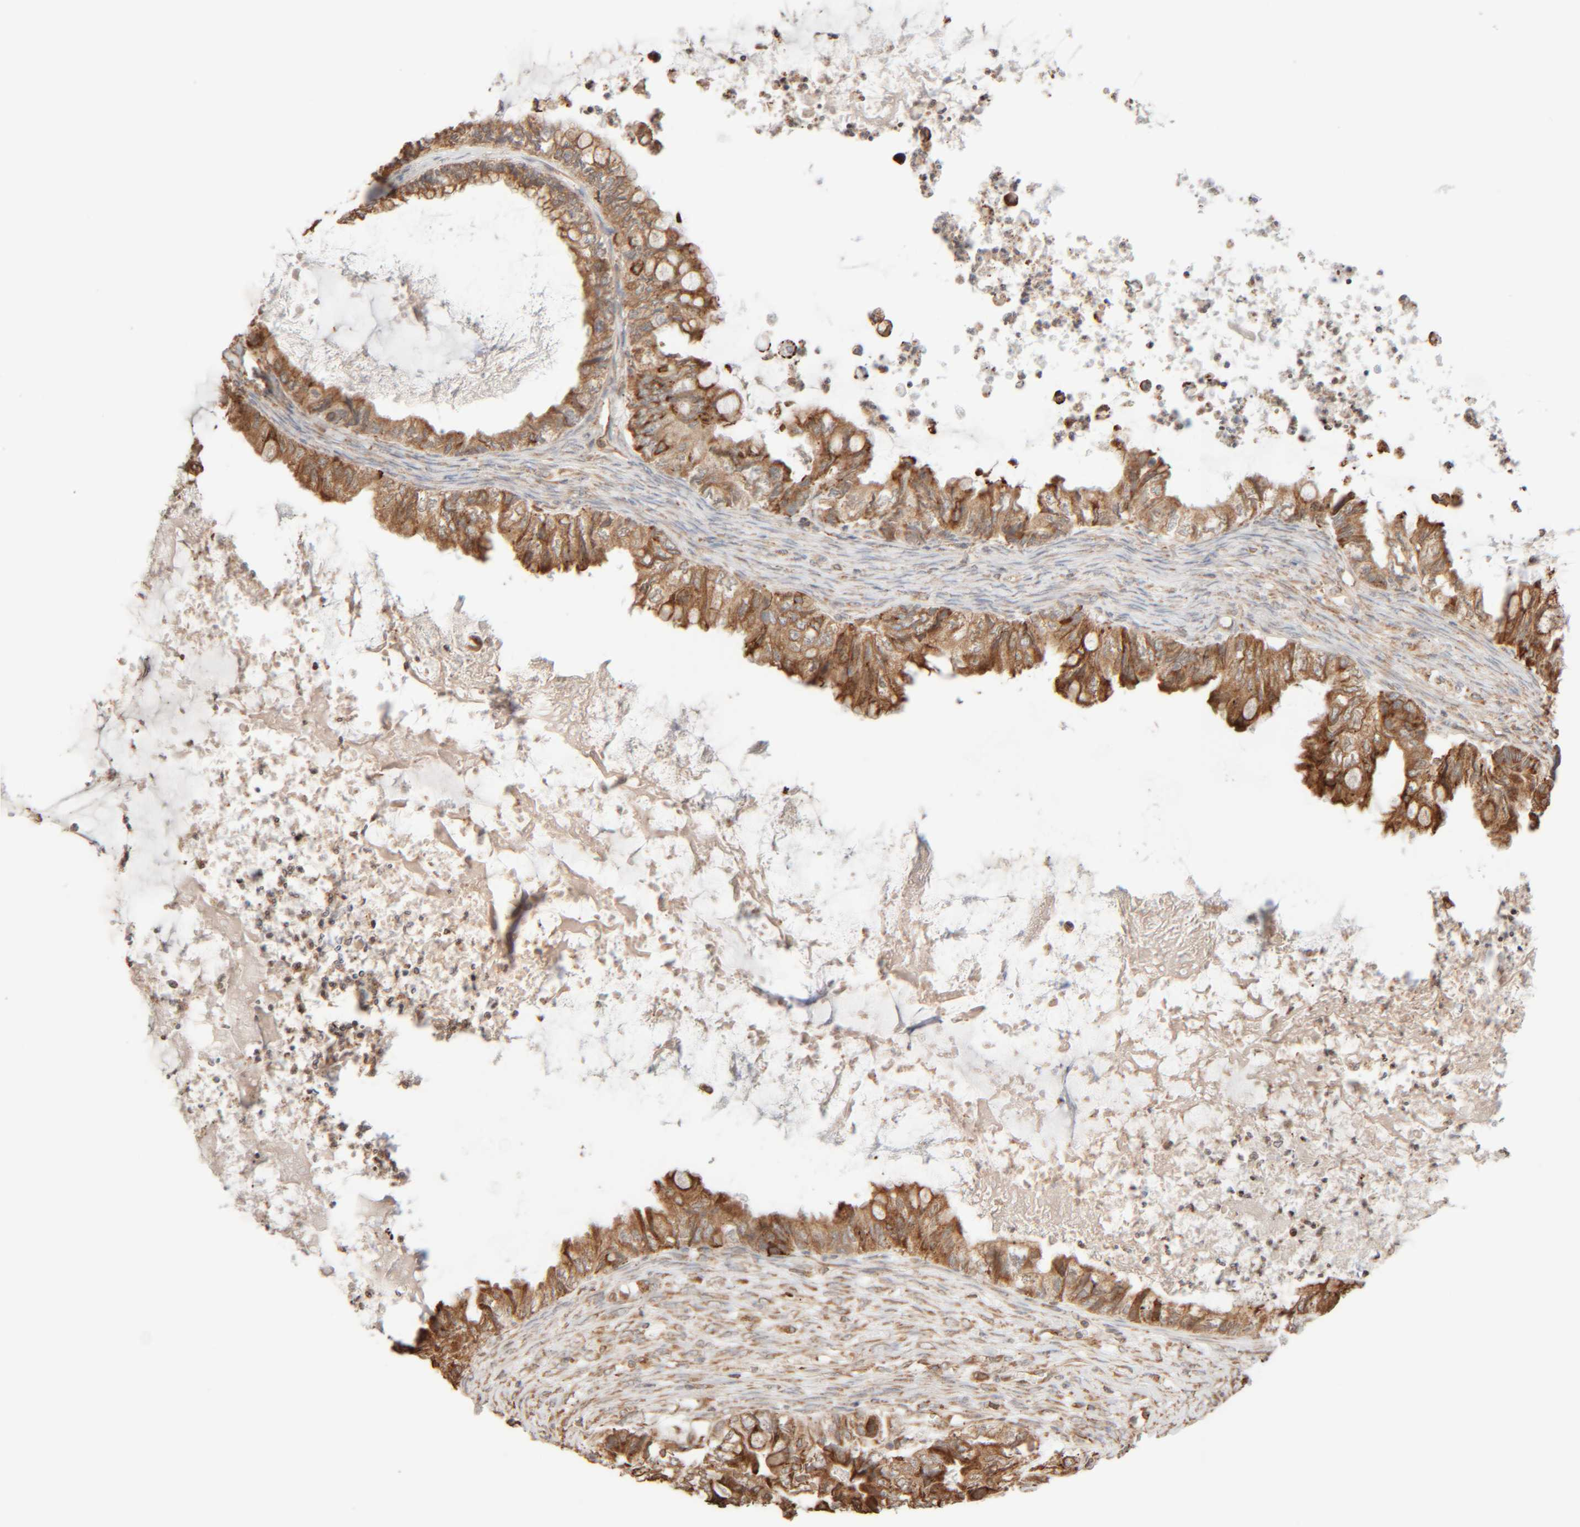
{"staining": {"intensity": "moderate", "quantity": ">75%", "location": "cytoplasmic/membranous"}, "tissue": "ovarian cancer", "cell_type": "Tumor cells", "image_type": "cancer", "snomed": [{"axis": "morphology", "description": "Cystadenocarcinoma, mucinous, NOS"}, {"axis": "topography", "description": "Ovary"}], "caption": "There is medium levels of moderate cytoplasmic/membranous positivity in tumor cells of ovarian cancer (mucinous cystadenocarcinoma), as demonstrated by immunohistochemical staining (brown color).", "gene": "INTS1", "patient": {"sex": "female", "age": 80}}